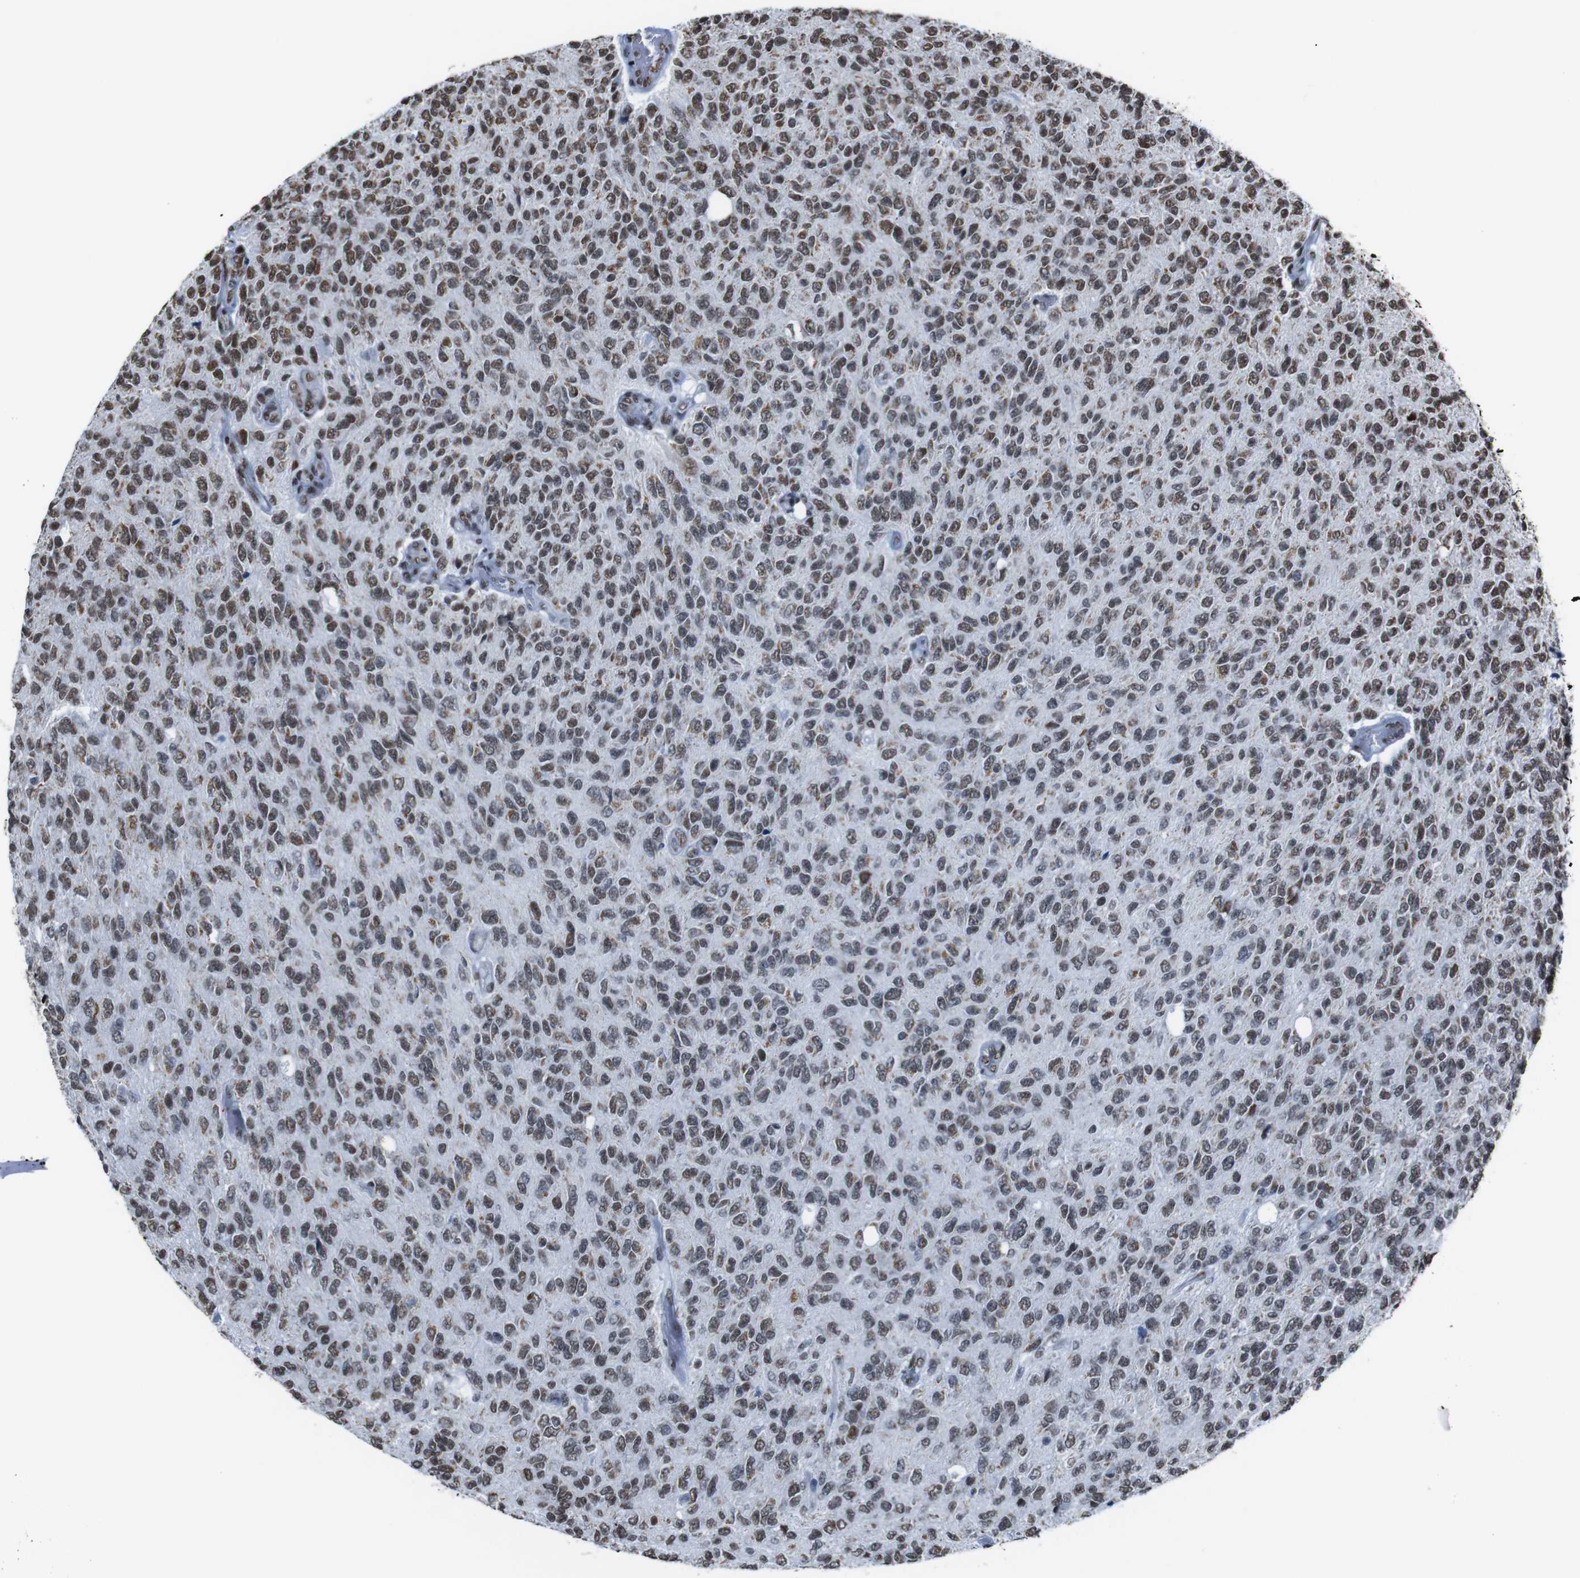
{"staining": {"intensity": "weak", "quantity": "25%-75%", "location": "nuclear"}, "tissue": "glioma", "cell_type": "Tumor cells", "image_type": "cancer", "snomed": [{"axis": "morphology", "description": "Glioma, malignant, High grade"}, {"axis": "topography", "description": "pancreas cauda"}], "caption": "Immunohistochemistry (IHC) staining of high-grade glioma (malignant), which reveals low levels of weak nuclear positivity in about 25%-75% of tumor cells indicating weak nuclear protein positivity. The staining was performed using DAB (brown) for protein detection and nuclei were counterstained in hematoxylin (blue).", "gene": "ROMO1", "patient": {"sex": "male", "age": 60}}